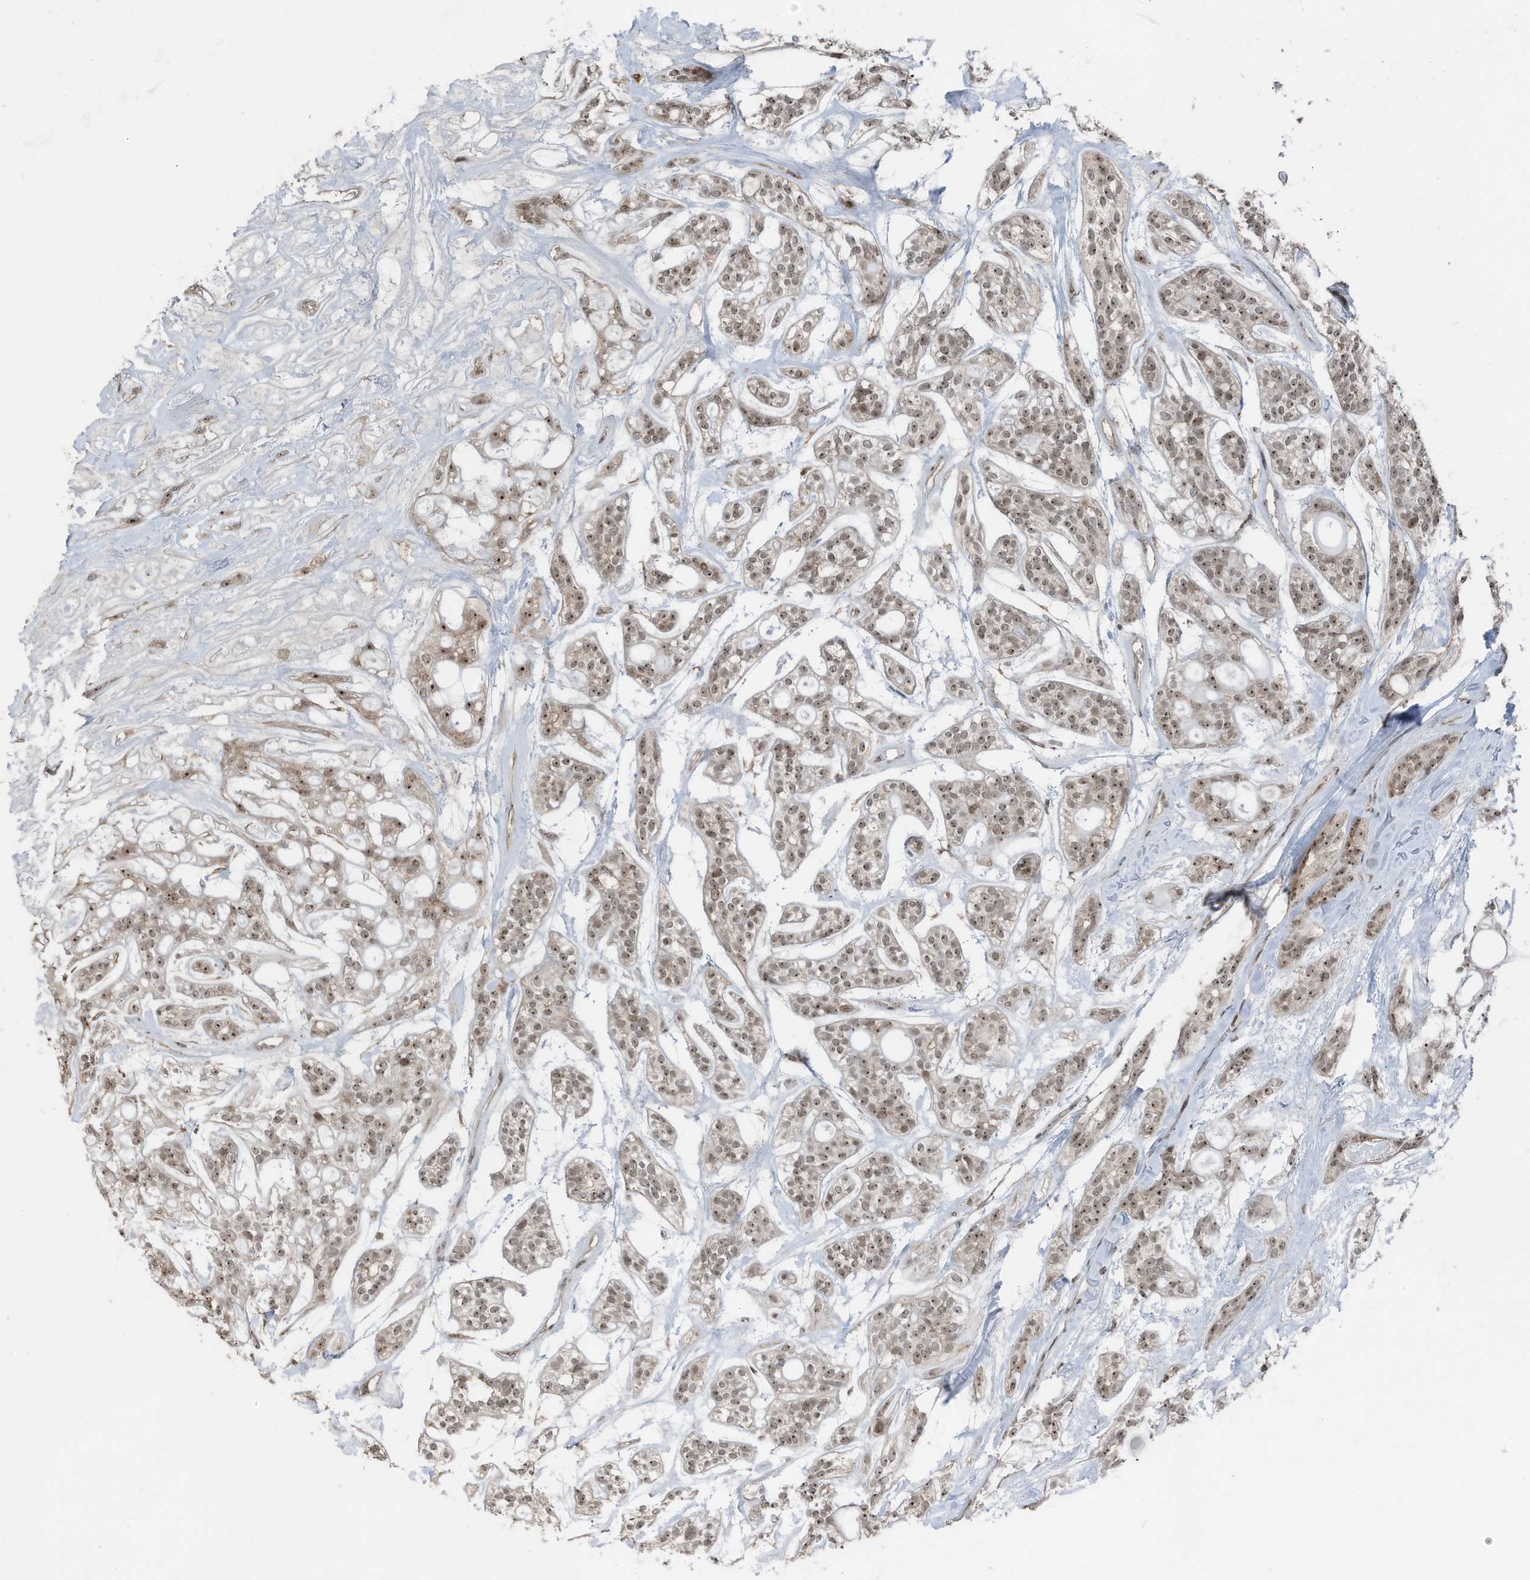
{"staining": {"intensity": "moderate", "quantity": ">75%", "location": "nuclear"}, "tissue": "head and neck cancer", "cell_type": "Tumor cells", "image_type": "cancer", "snomed": [{"axis": "morphology", "description": "Adenocarcinoma, NOS"}, {"axis": "topography", "description": "Head-Neck"}], "caption": "Immunohistochemical staining of human adenocarcinoma (head and neck) displays medium levels of moderate nuclear protein expression in about >75% of tumor cells.", "gene": "UTP3", "patient": {"sex": "male", "age": 66}}